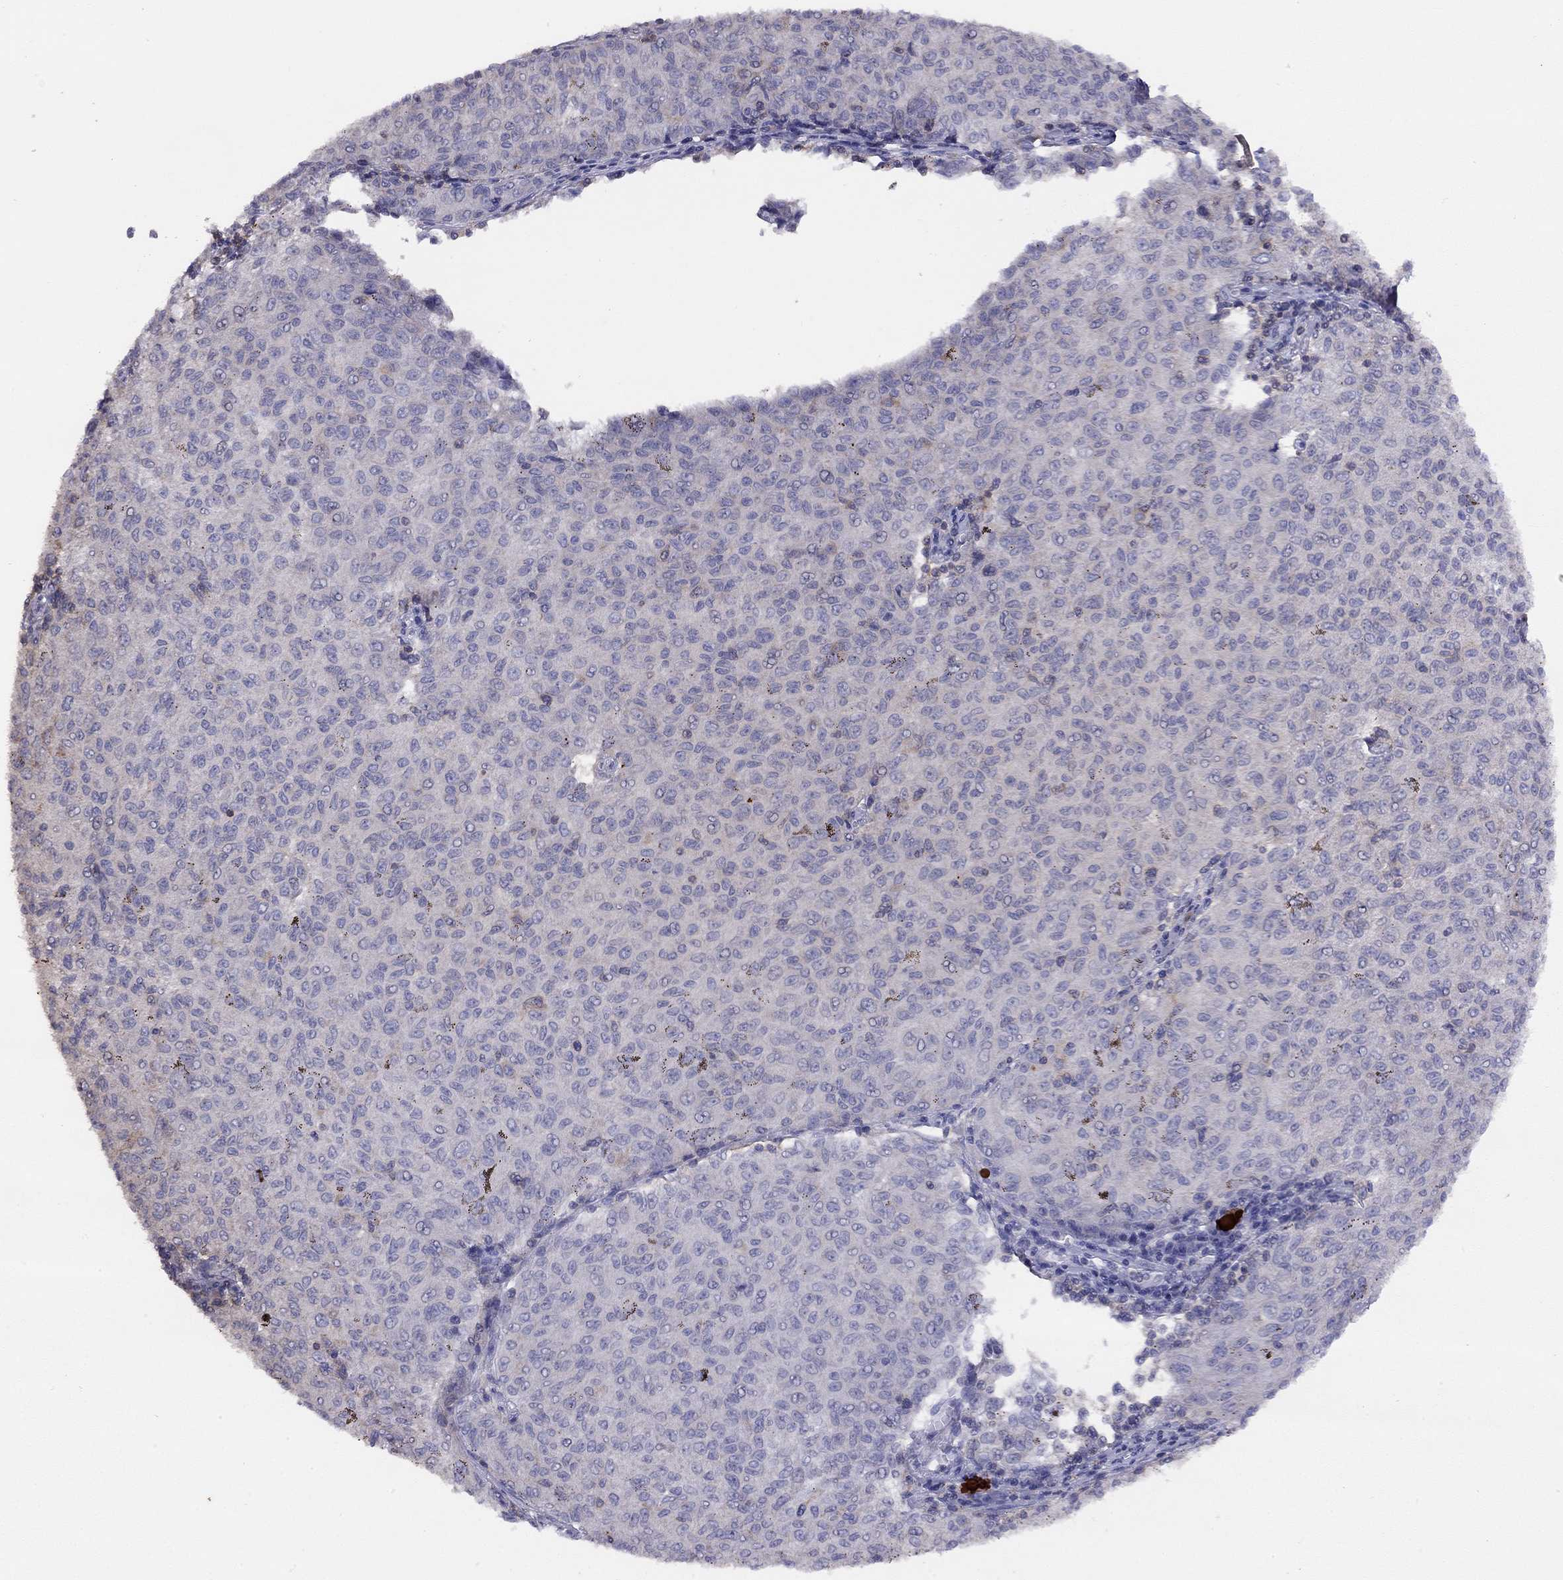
{"staining": {"intensity": "negative", "quantity": "none", "location": "none"}, "tissue": "melanoma", "cell_type": "Tumor cells", "image_type": "cancer", "snomed": [{"axis": "morphology", "description": "Malignant melanoma, NOS"}, {"axis": "topography", "description": "Skin"}], "caption": "Human melanoma stained for a protein using immunohistochemistry (IHC) demonstrates no staining in tumor cells.", "gene": "CITED1", "patient": {"sex": "female", "age": 72}}